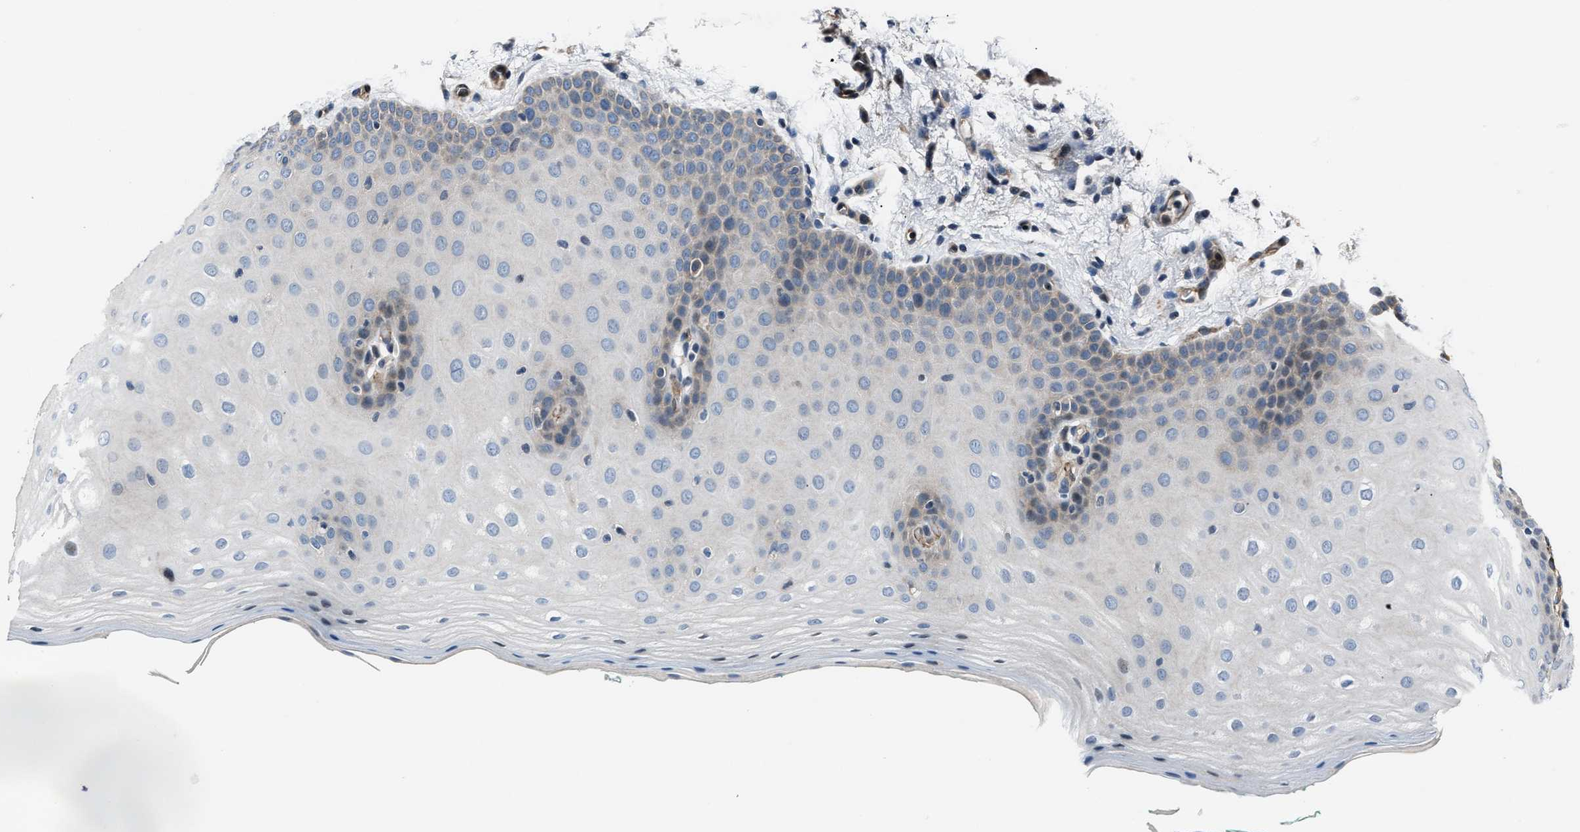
{"staining": {"intensity": "negative", "quantity": "none", "location": "none"}, "tissue": "oral mucosa", "cell_type": "Squamous epithelial cells", "image_type": "normal", "snomed": [{"axis": "morphology", "description": "Normal tissue, NOS"}, {"axis": "topography", "description": "Skin"}, {"axis": "topography", "description": "Oral tissue"}], "caption": "A high-resolution micrograph shows immunohistochemistry (IHC) staining of normal oral mucosa, which reveals no significant positivity in squamous epithelial cells. The staining is performed using DAB (3,3'-diaminobenzidine) brown chromogen with nuclei counter-stained in using hematoxylin.", "gene": "MPDZ", "patient": {"sex": "male", "age": 84}}